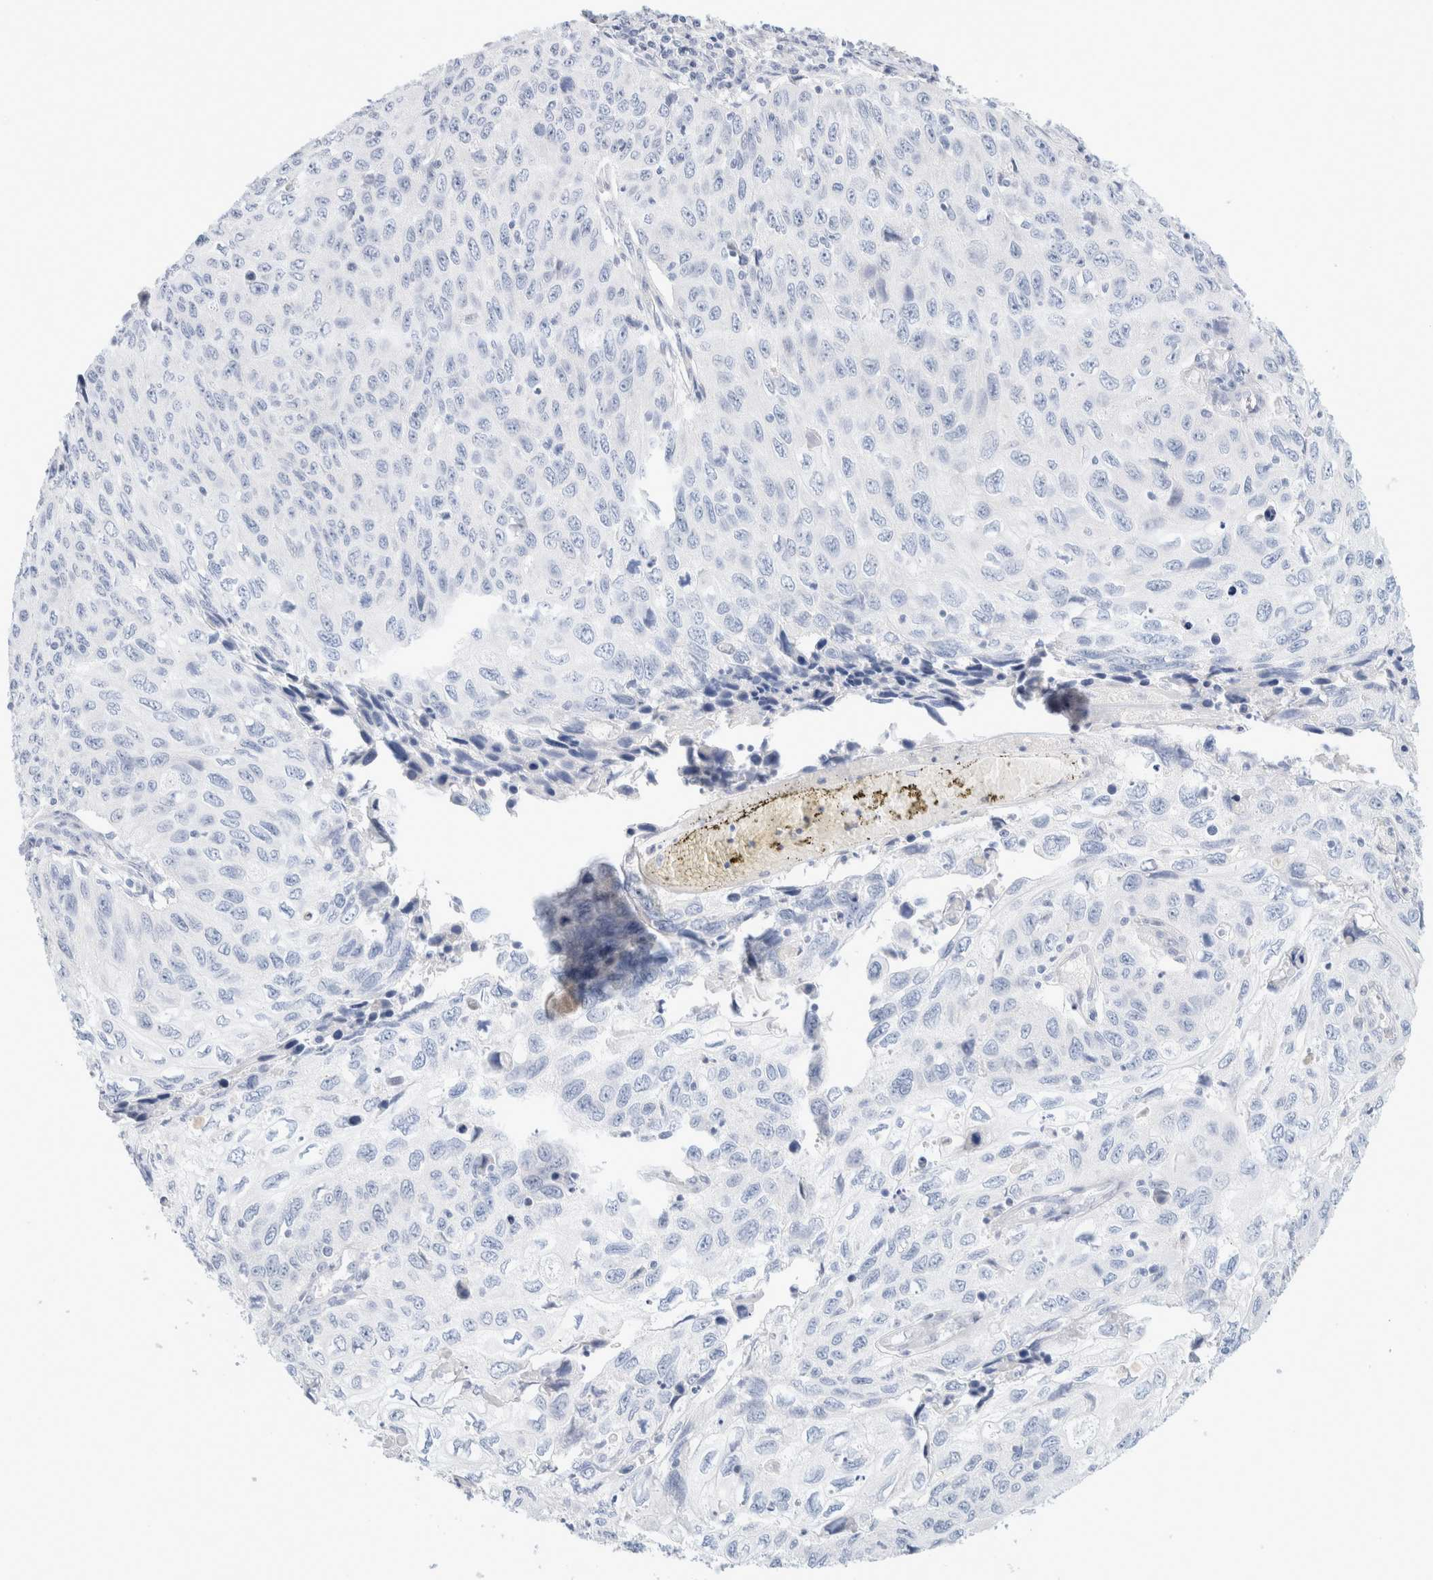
{"staining": {"intensity": "negative", "quantity": "none", "location": "none"}, "tissue": "cervical cancer", "cell_type": "Tumor cells", "image_type": "cancer", "snomed": [{"axis": "morphology", "description": "Squamous cell carcinoma, NOS"}, {"axis": "topography", "description": "Cervix"}], "caption": "An image of cervical cancer stained for a protein exhibits no brown staining in tumor cells. (DAB (3,3'-diaminobenzidine) immunohistochemistry, high magnification).", "gene": "CPQ", "patient": {"sex": "female", "age": 53}}